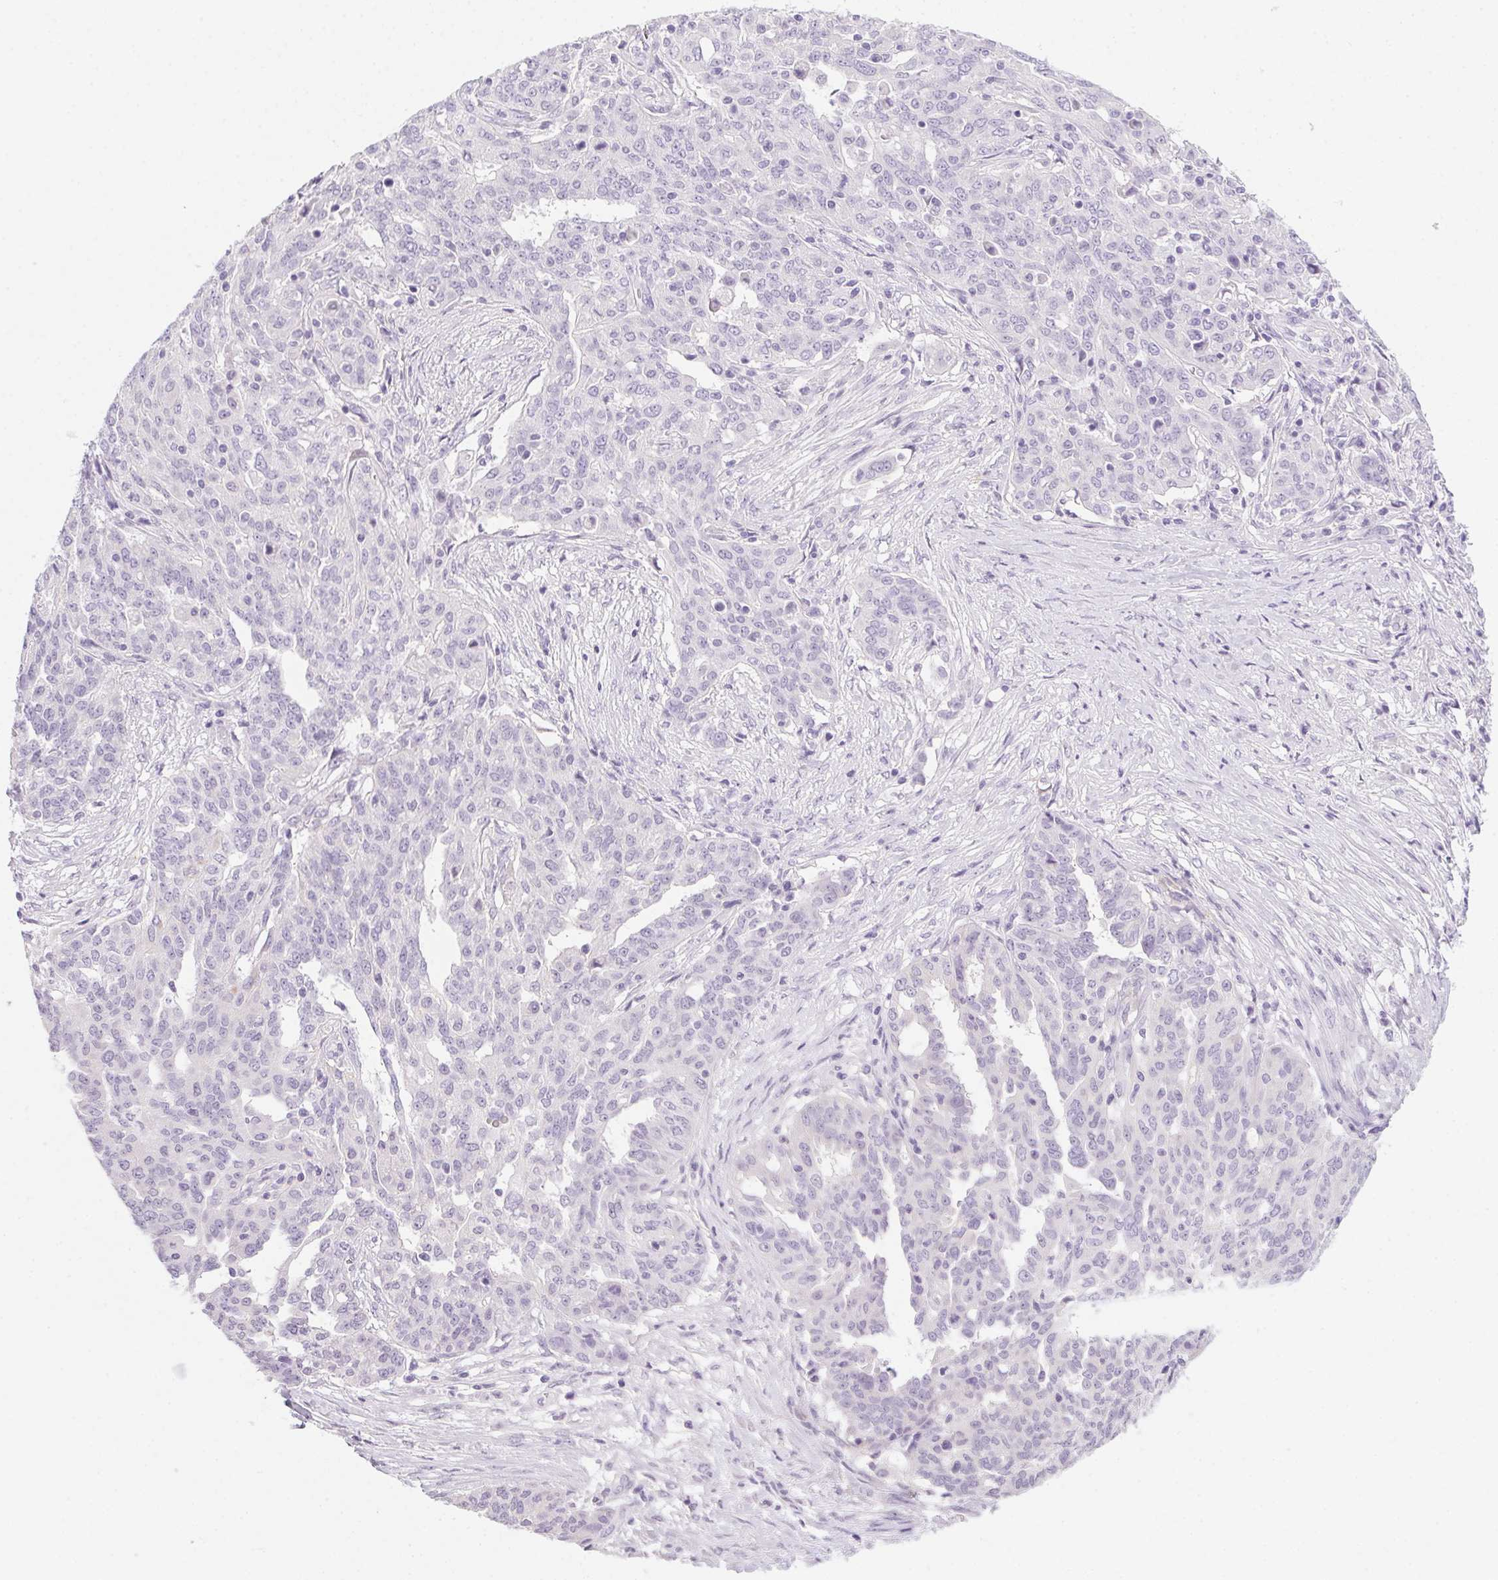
{"staining": {"intensity": "negative", "quantity": "none", "location": "none"}, "tissue": "ovarian cancer", "cell_type": "Tumor cells", "image_type": "cancer", "snomed": [{"axis": "morphology", "description": "Cystadenocarcinoma, serous, NOS"}, {"axis": "topography", "description": "Ovary"}], "caption": "This is an immunohistochemistry photomicrograph of human ovarian cancer. There is no expression in tumor cells.", "gene": "POPDC2", "patient": {"sex": "female", "age": 67}}